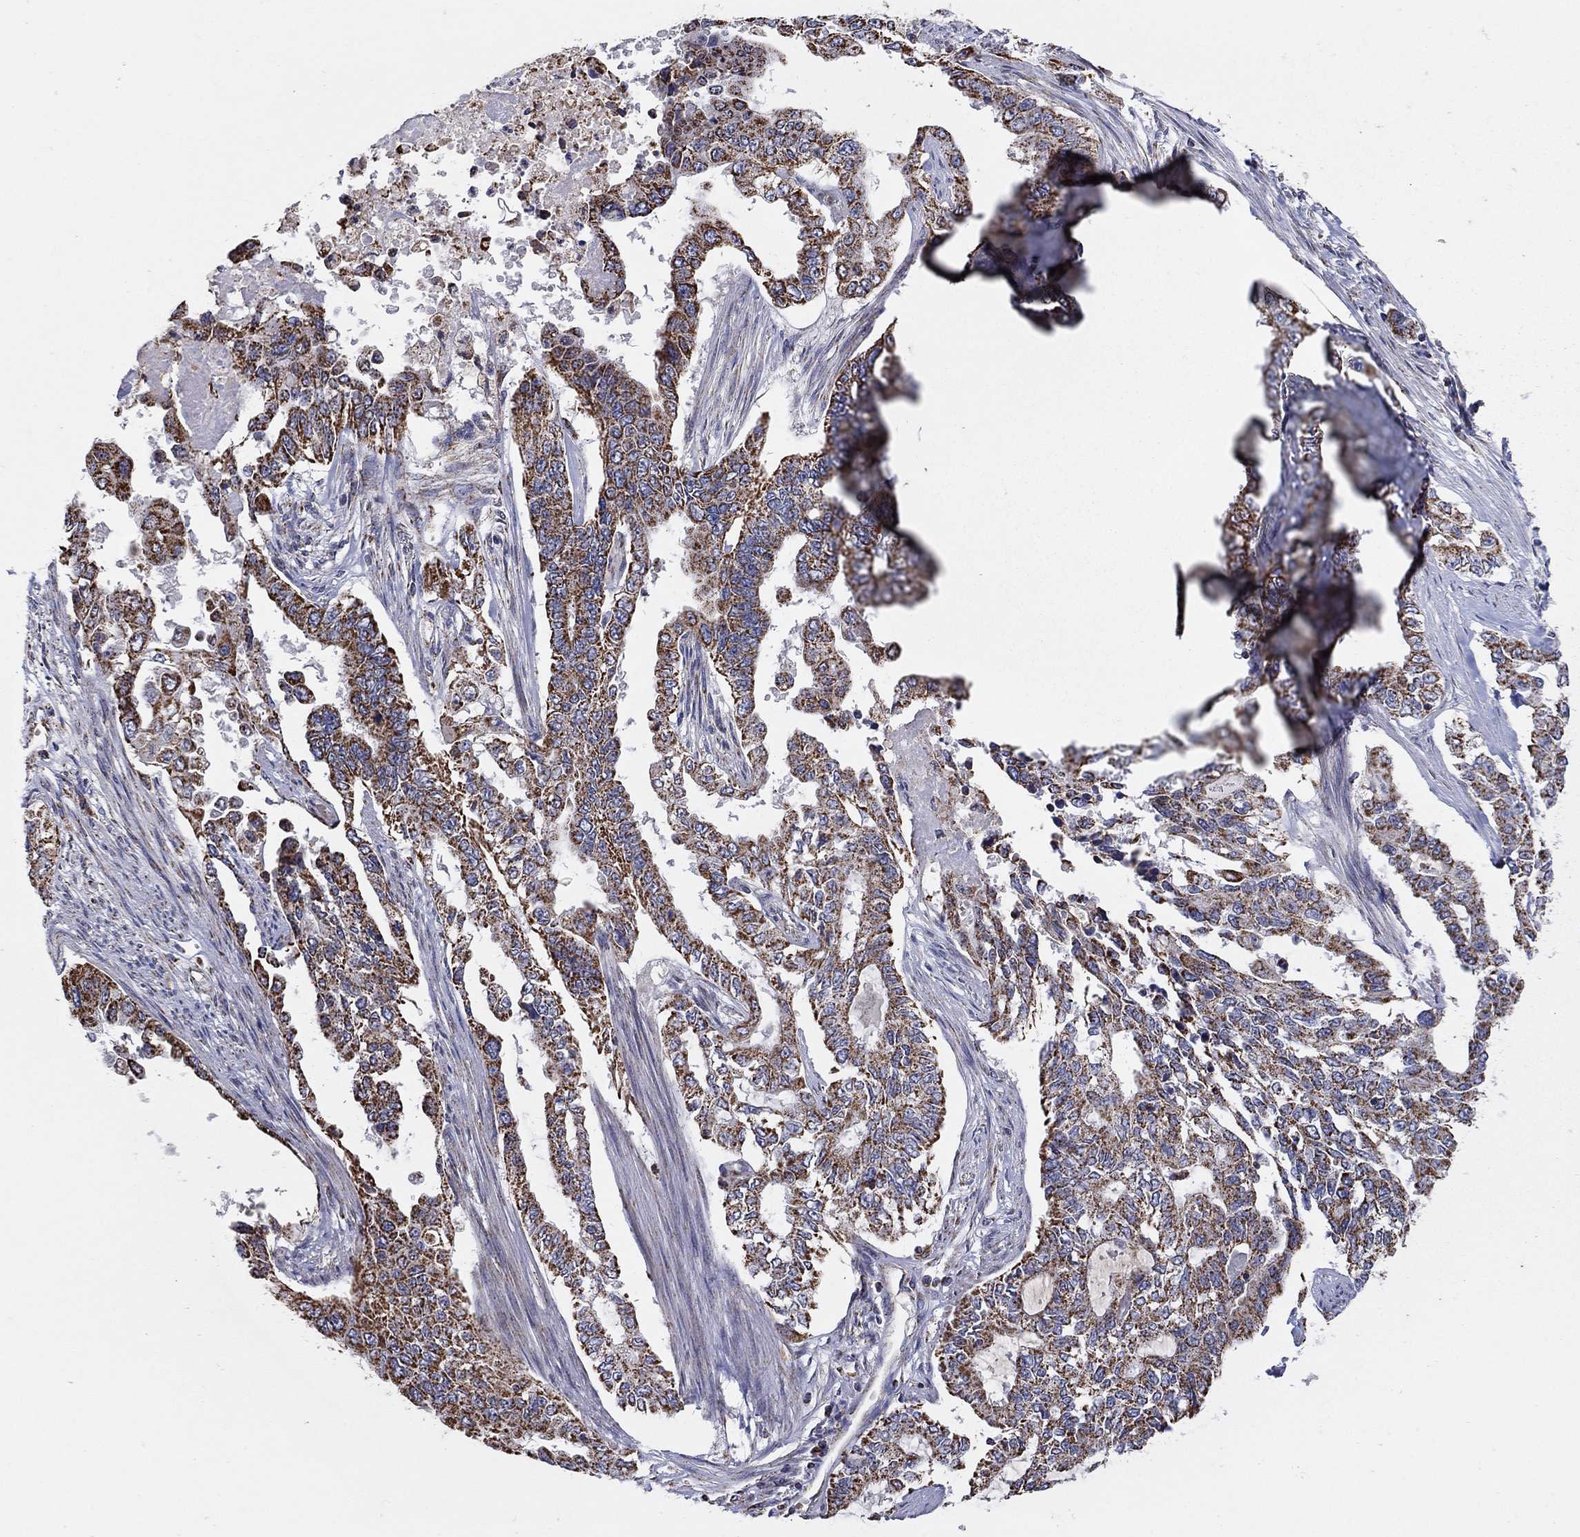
{"staining": {"intensity": "strong", "quantity": ">75%", "location": "cytoplasmic/membranous"}, "tissue": "endometrial cancer", "cell_type": "Tumor cells", "image_type": "cancer", "snomed": [{"axis": "morphology", "description": "Adenocarcinoma, NOS"}, {"axis": "topography", "description": "Uterus"}], "caption": "This image reveals adenocarcinoma (endometrial) stained with immunohistochemistry (IHC) to label a protein in brown. The cytoplasmic/membranous of tumor cells show strong positivity for the protein. Nuclei are counter-stained blue.", "gene": "HPS5", "patient": {"sex": "female", "age": 59}}